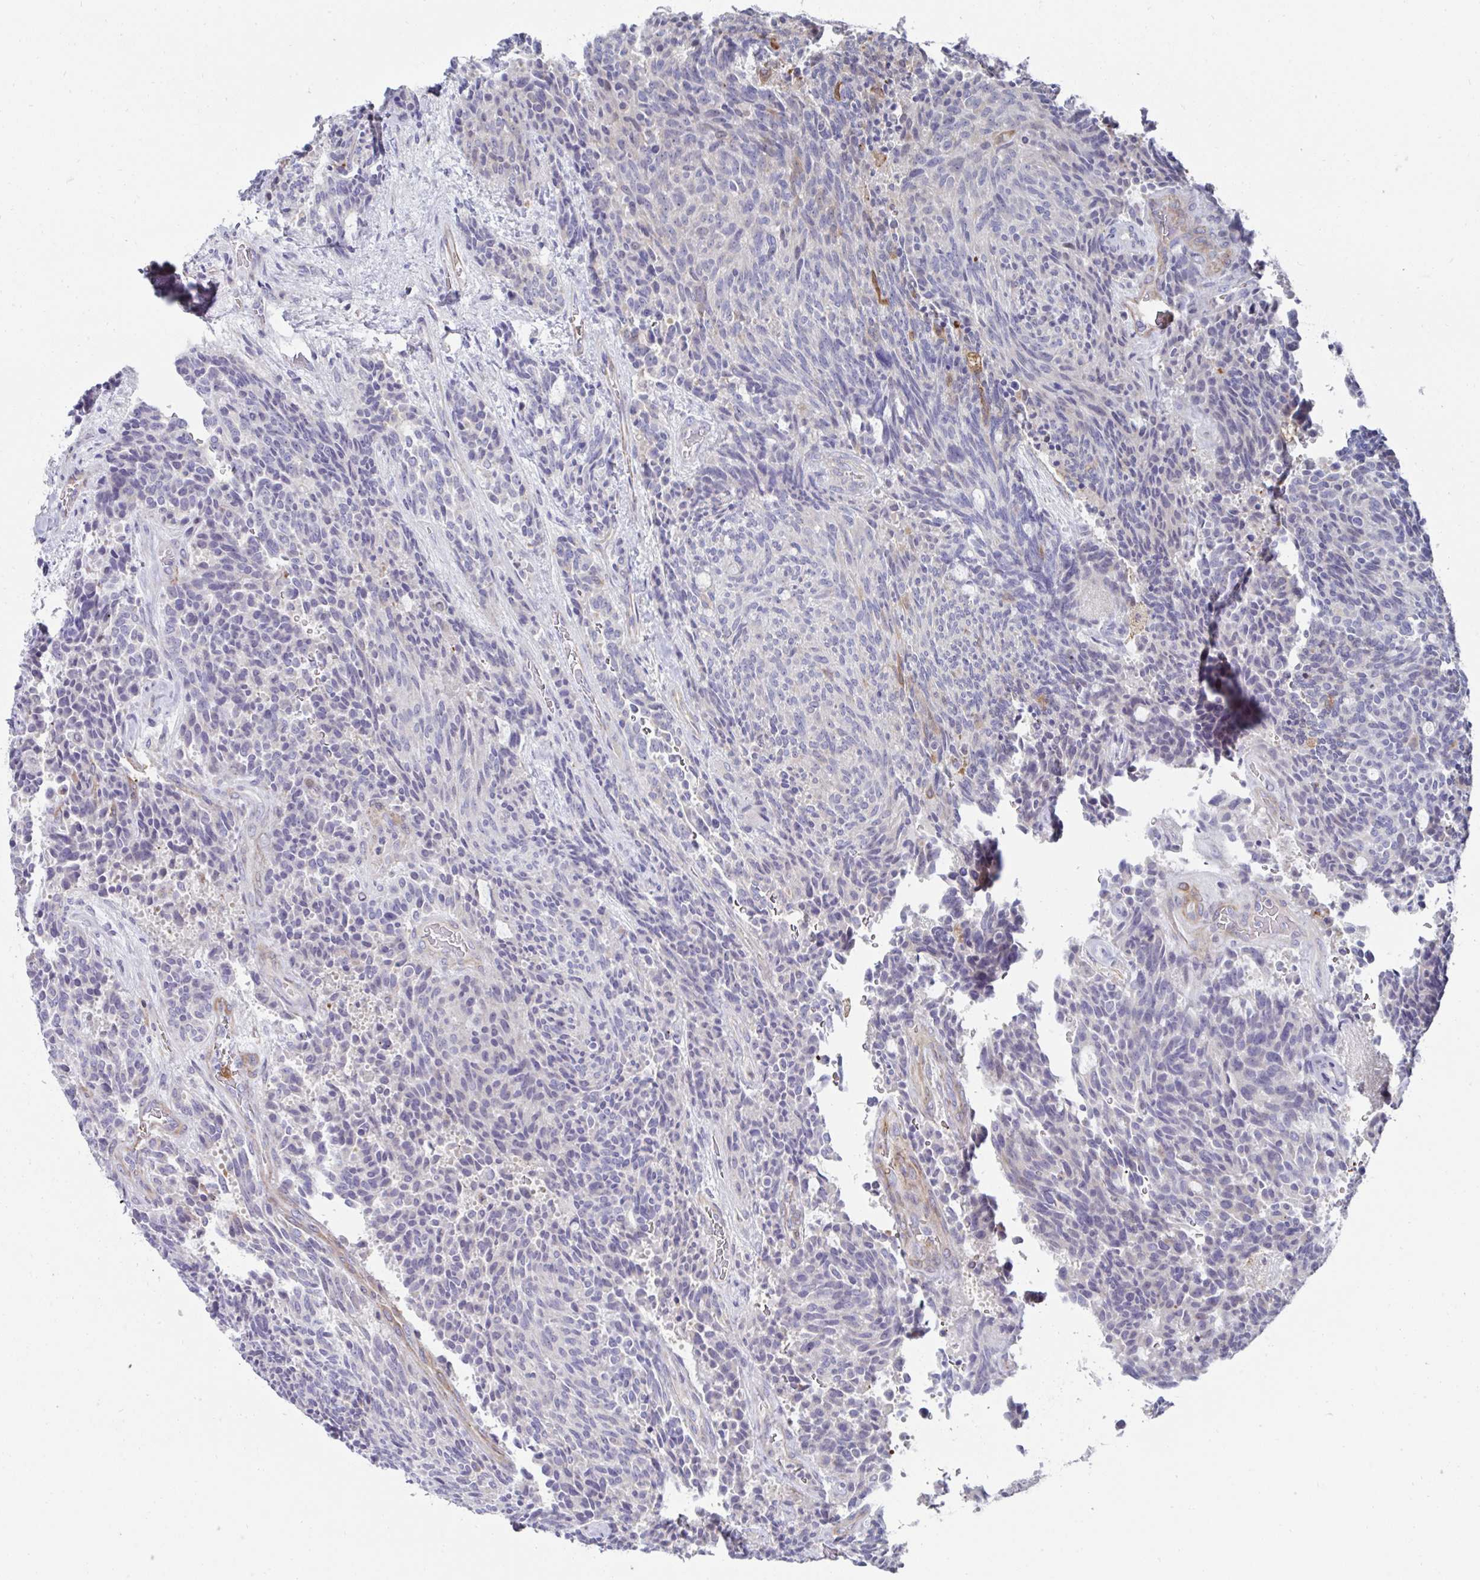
{"staining": {"intensity": "negative", "quantity": "none", "location": "none"}, "tissue": "carcinoid", "cell_type": "Tumor cells", "image_type": "cancer", "snomed": [{"axis": "morphology", "description": "Carcinoid, malignant, NOS"}, {"axis": "topography", "description": "Pancreas"}], "caption": "The histopathology image shows no staining of tumor cells in malignant carcinoid.", "gene": "FBXL13", "patient": {"sex": "female", "age": 54}}